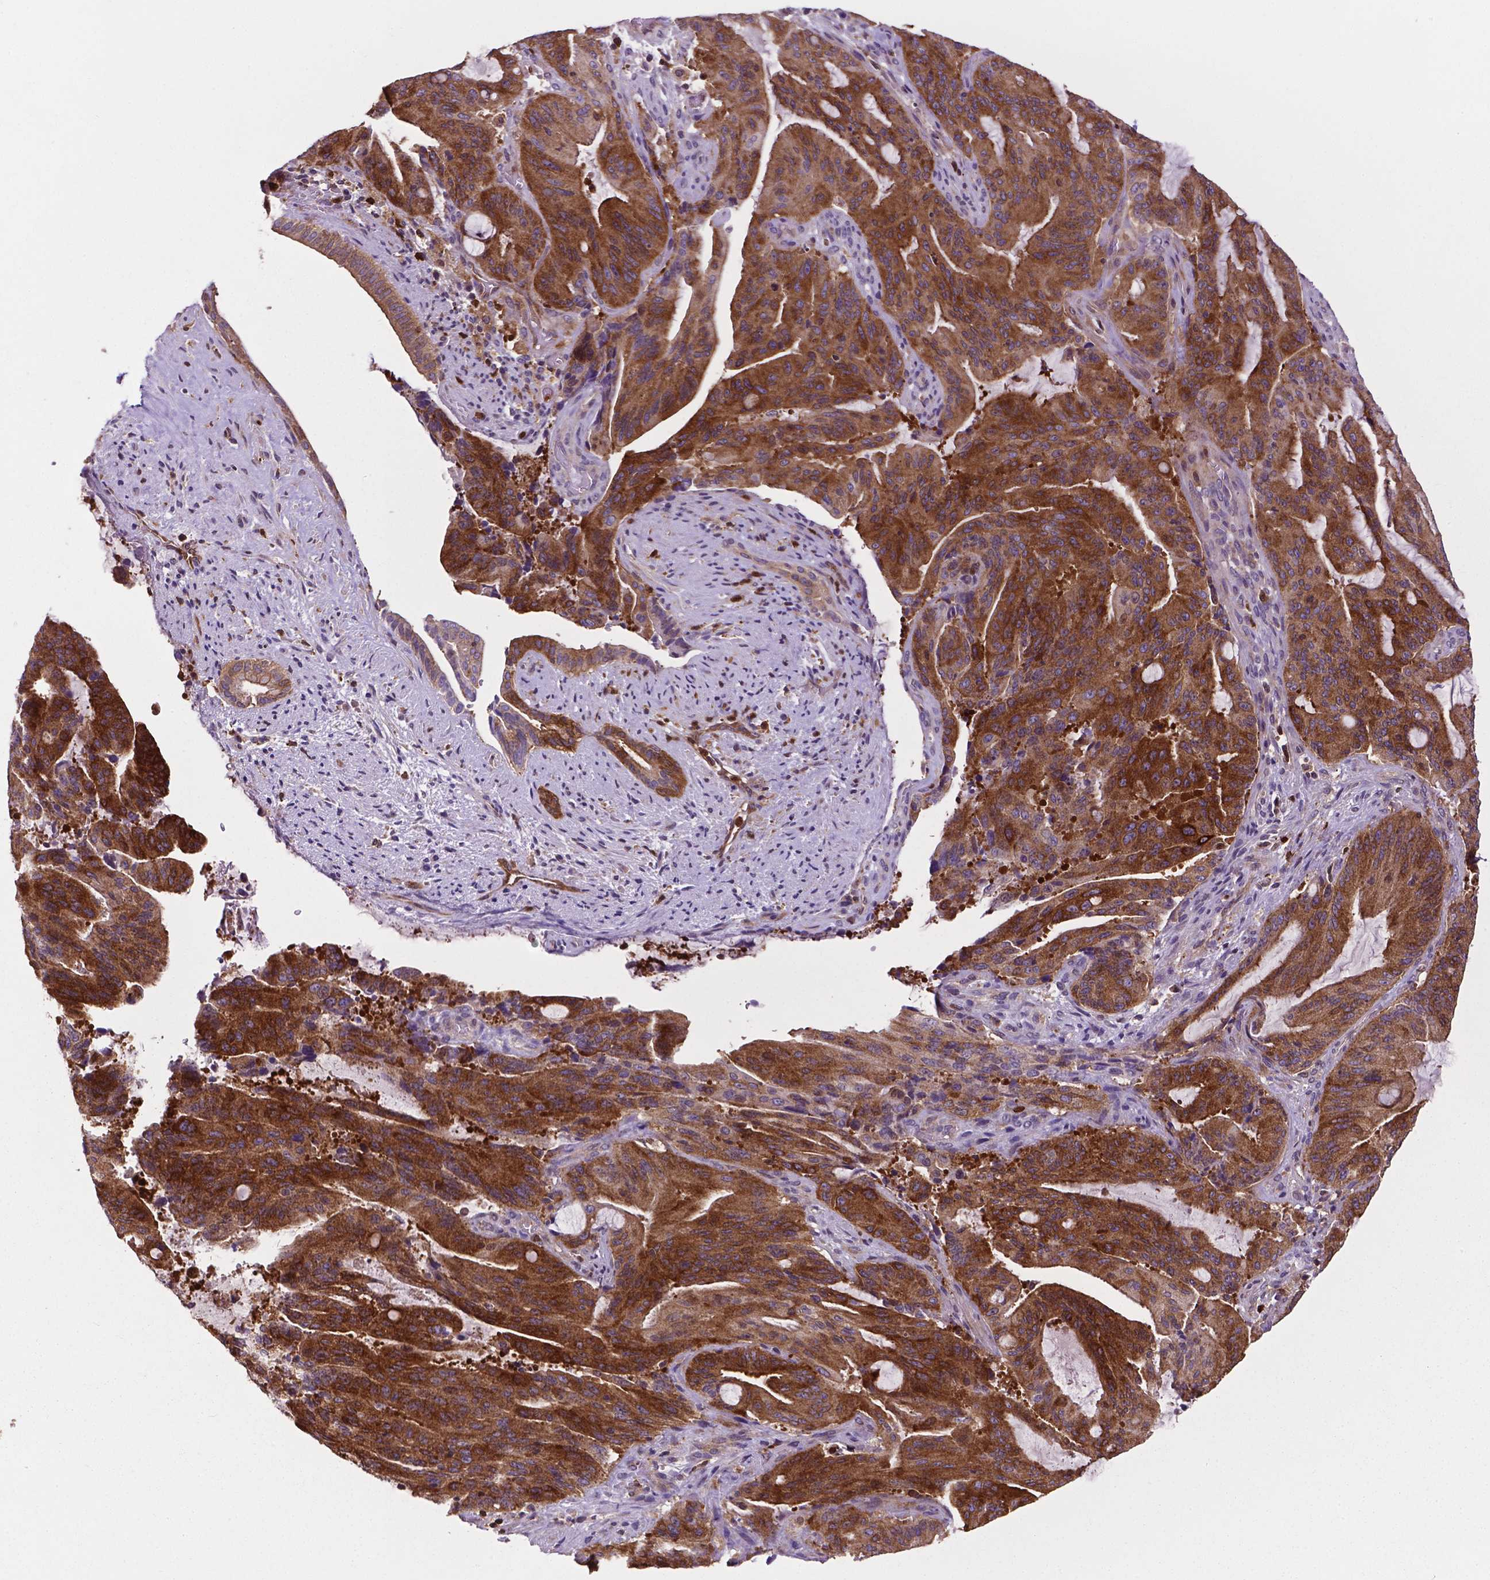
{"staining": {"intensity": "strong", "quantity": ">75%", "location": "cytoplasmic/membranous"}, "tissue": "liver cancer", "cell_type": "Tumor cells", "image_type": "cancer", "snomed": [{"axis": "morphology", "description": "Cholangiocarcinoma"}, {"axis": "topography", "description": "Liver"}], "caption": "Cholangiocarcinoma (liver) stained with IHC shows strong cytoplasmic/membranous positivity in approximately >75% of tumor cells.", "gene": "SMAD3", "patient": {"sex": "female", "age": 73}}